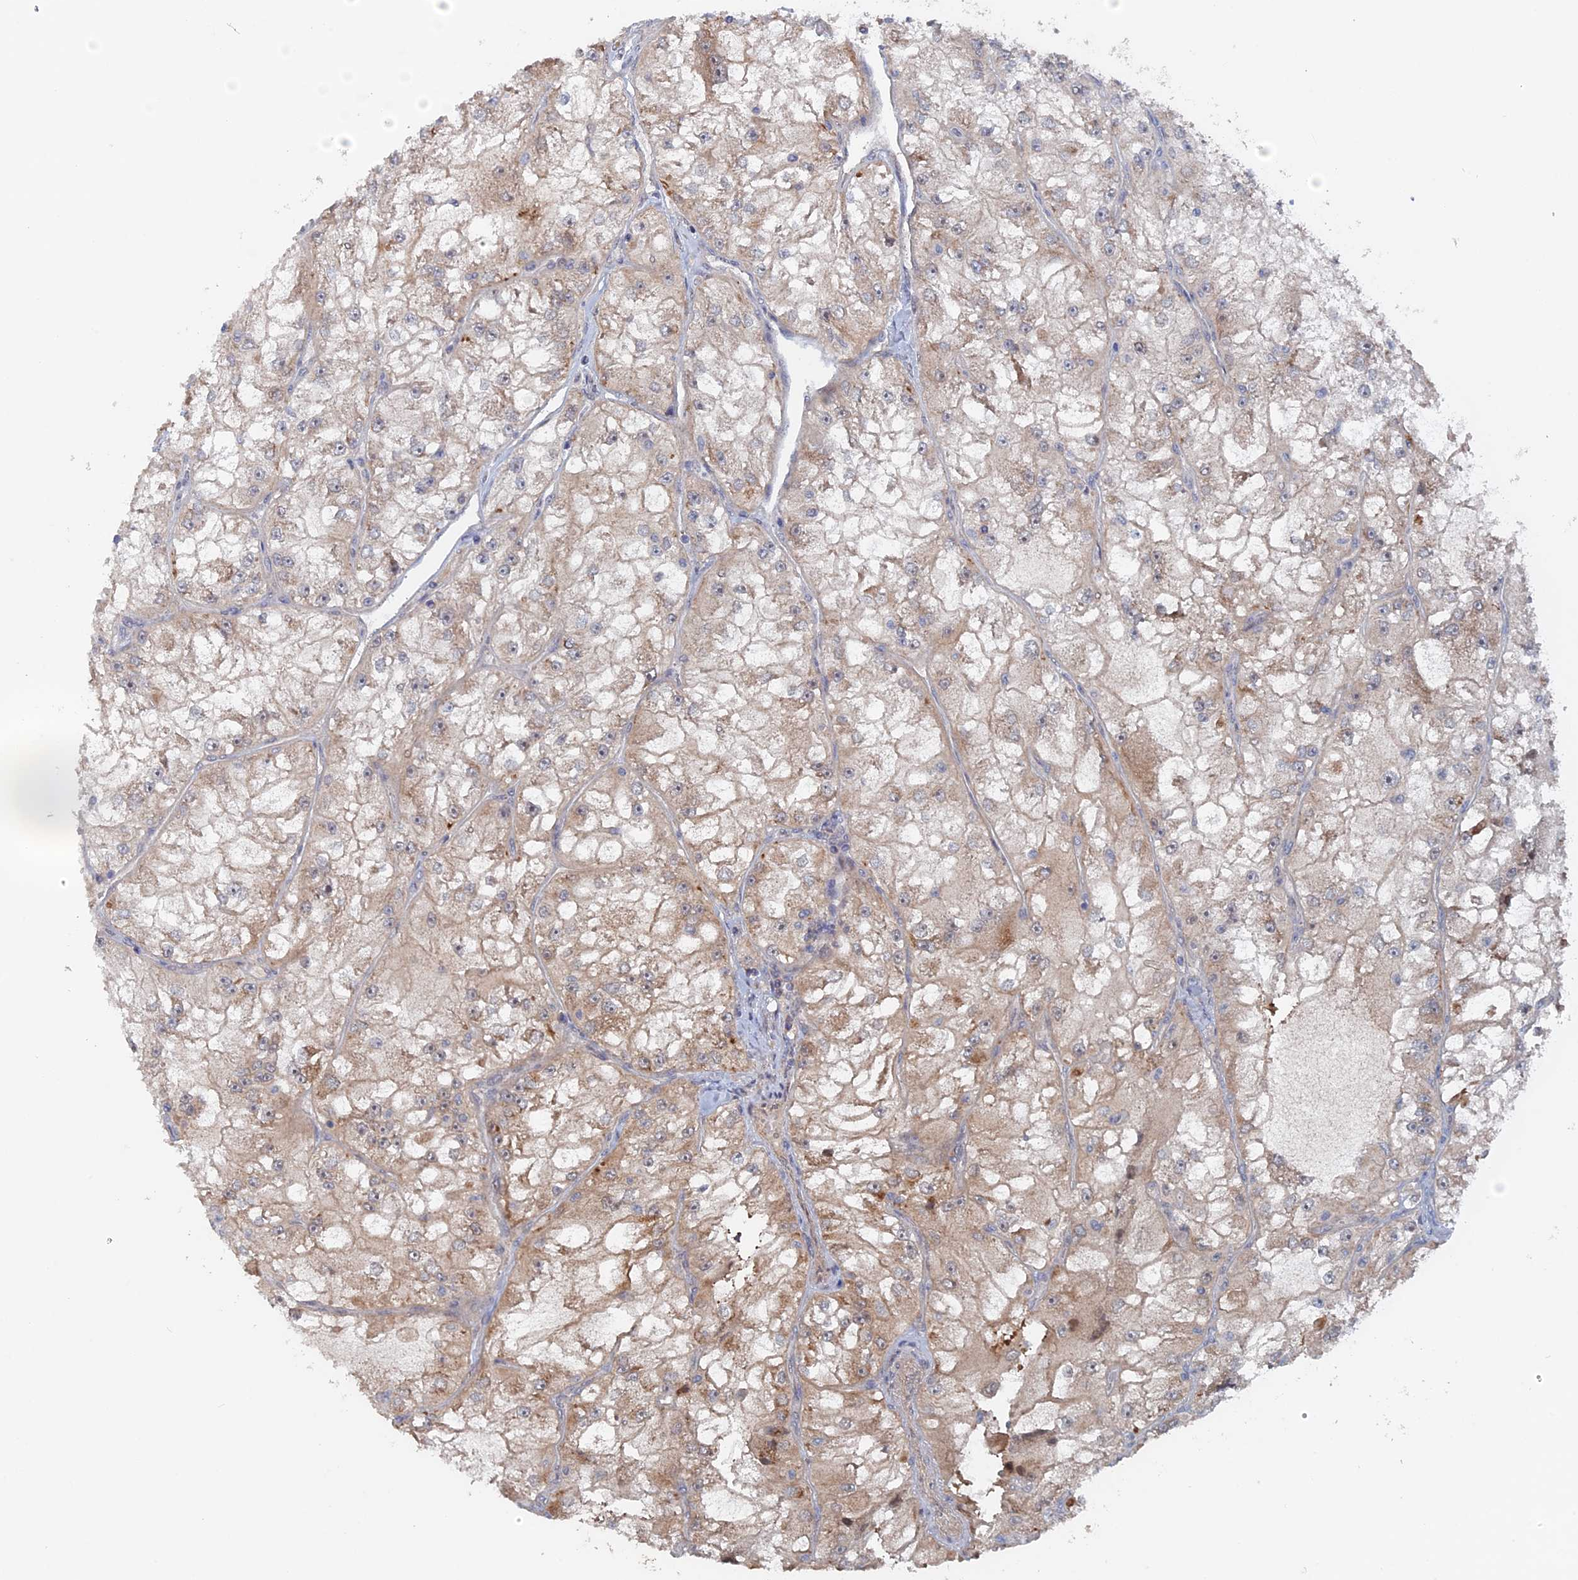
{"staining": {"intensity": "weak", "quantity": "25%-75%", "location": "cytoplasmic/membranous"}, "tissue": "renal cancer", "cell_type": "Tumor cells", "image_type": "cancer", "snomed": [{"axis": "morphology", "description": "Adenocarcinoma, NOS"}, {"axis": "topography", "description": "Kidney"}], "caption": "An image showing weak cytoplasmic/membranous expression in approximately 25%-75% of tumor cells in renal adenocarcinoma, as visualized by brown immunohistochemical staining.", "gene": "ELOVL6", "patient": {"sex": "female", "age": 72}}